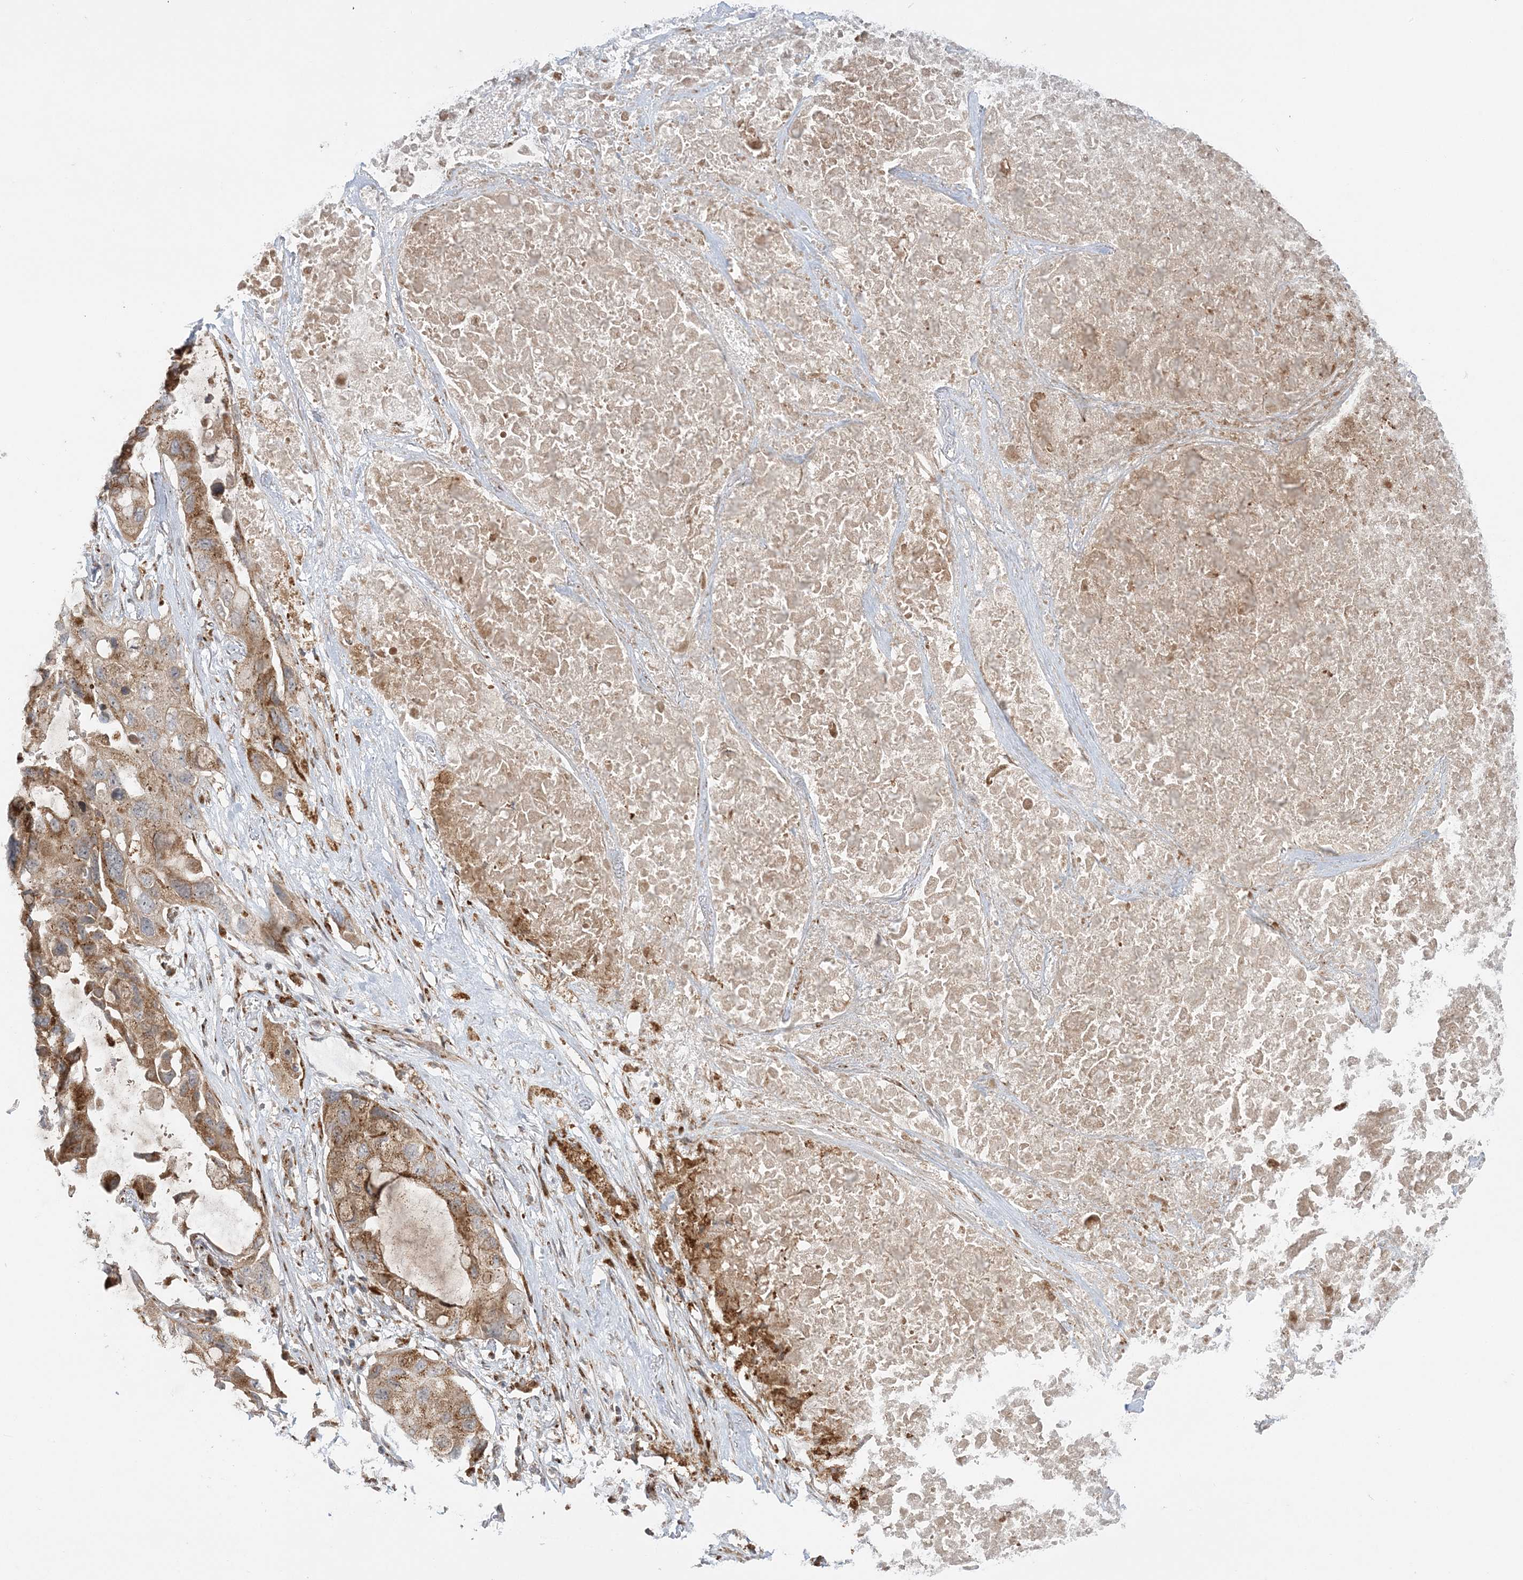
{"staining": {"intensity": "moderate", "quantity": ">75%", "location": "cytoplasmic/membranous"}, "tissue": "lung cancer", "cell_type": "Tumor cells", "image_type": "cancer", "snomed": [{"axis": "morphology", "description": "Squamous cell carcinoma, NOS"}, {"axis": "topography", "description": "Lung"}], "caption": "About >75% of tumor cells in lung squamous cell carcinoma exhibit moderate cytoplasmic/membranous protein expression as visualized by brown immunohistochemical staining.", "gene": "ABCC3", "patient": {"sex": "female", "age": 73}}